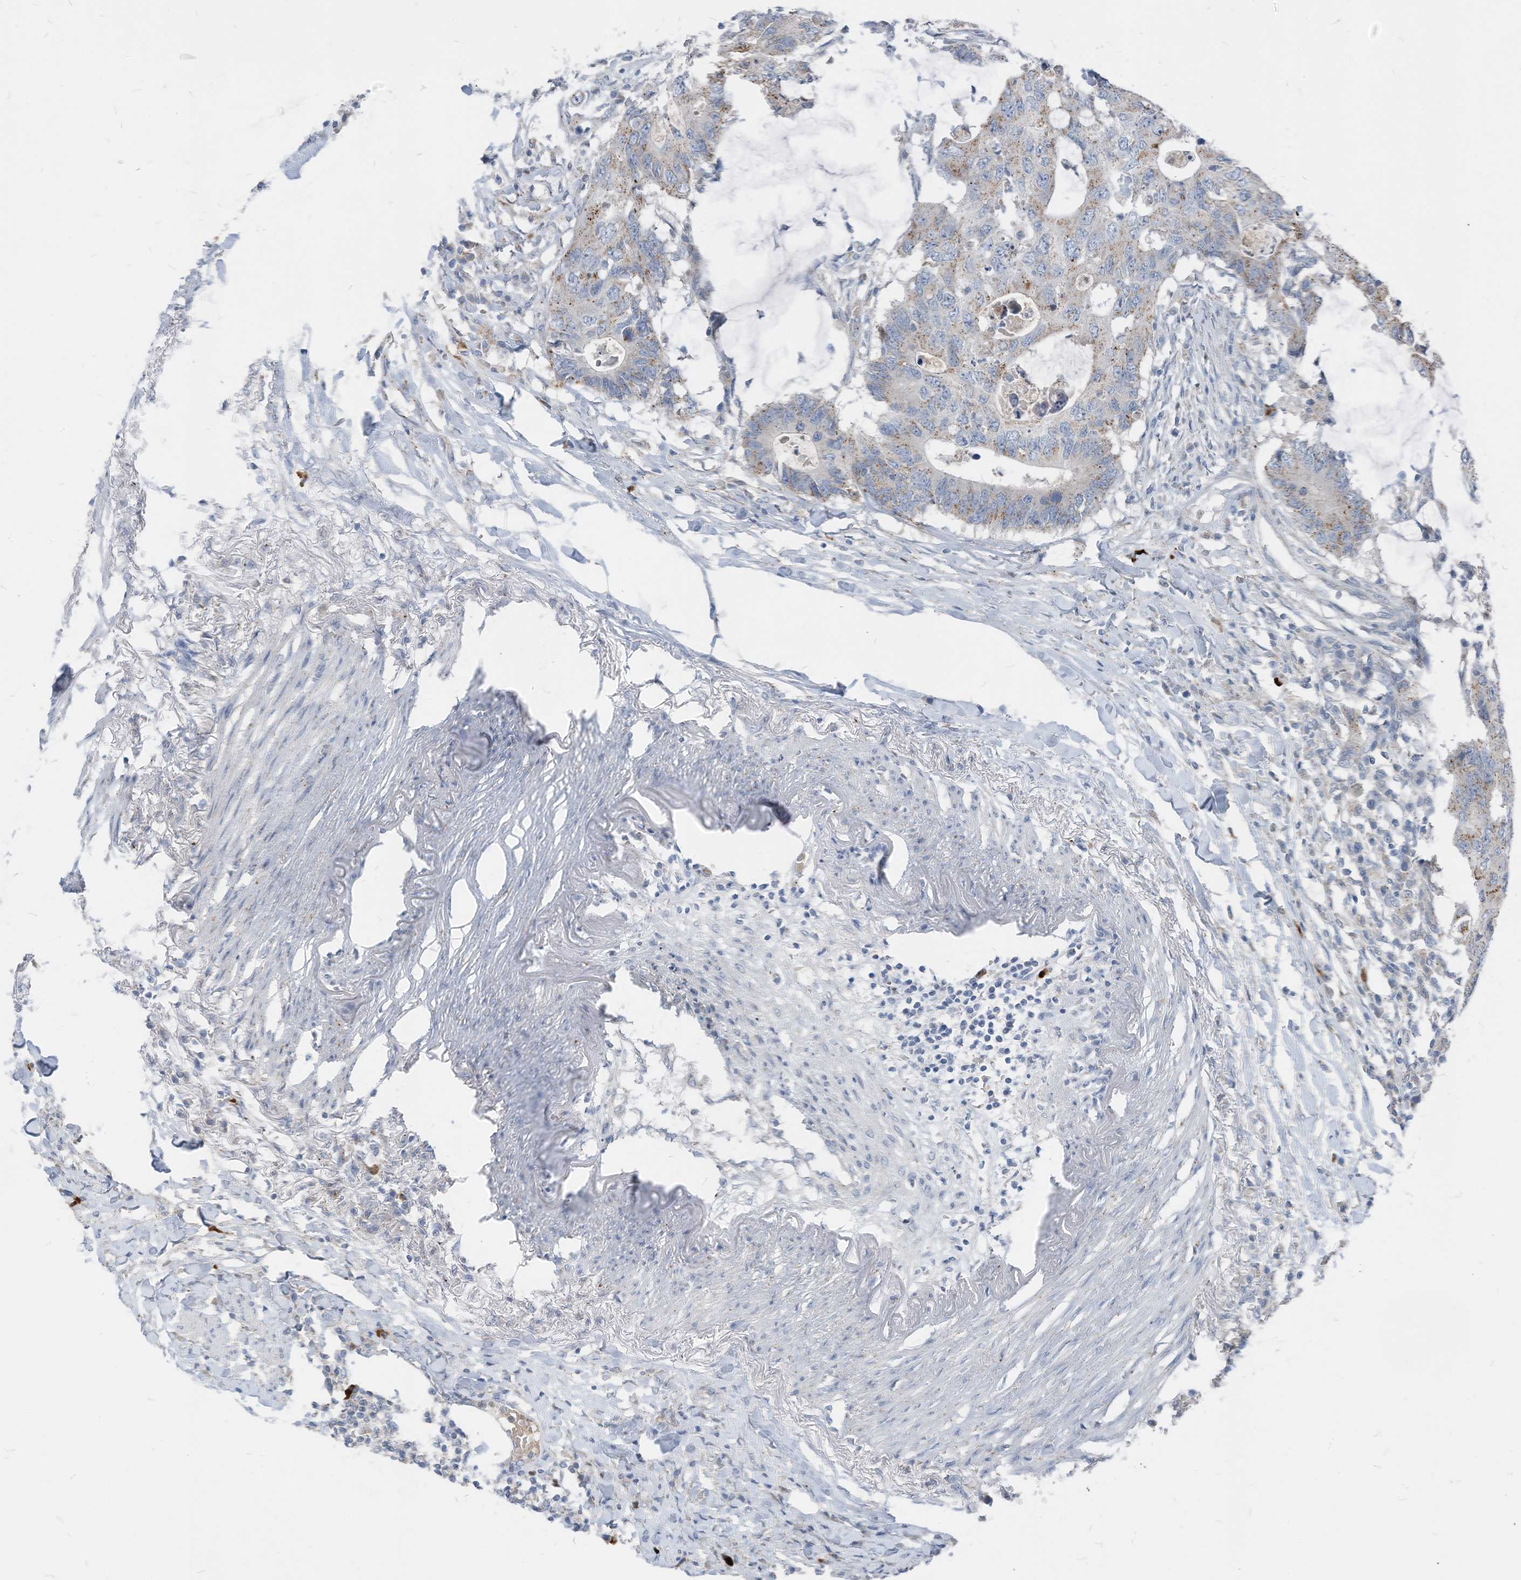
{"staining": {"intensity": "weak", "quantity": "25%-75%", "location": "cytoplasmic/membranous"}, "tissue": "colorectal cancer", "cell_type": "Tumor cells", "image_type": "cancer", "snomed": [{"axis": "morphology", "description": "Adenocarcinoma, NOS"}, {"axis": "topography", "description": "Colon"}], "caption": "Human adenocarcinoma (colorectal) stained for a protein (brown) shows weak cytoplasmic/membranous positive staining in approximately 25%-75% of tumor cells.", "gene": "CHMP2B", "patient": {"sex": "male", "age": 71}}